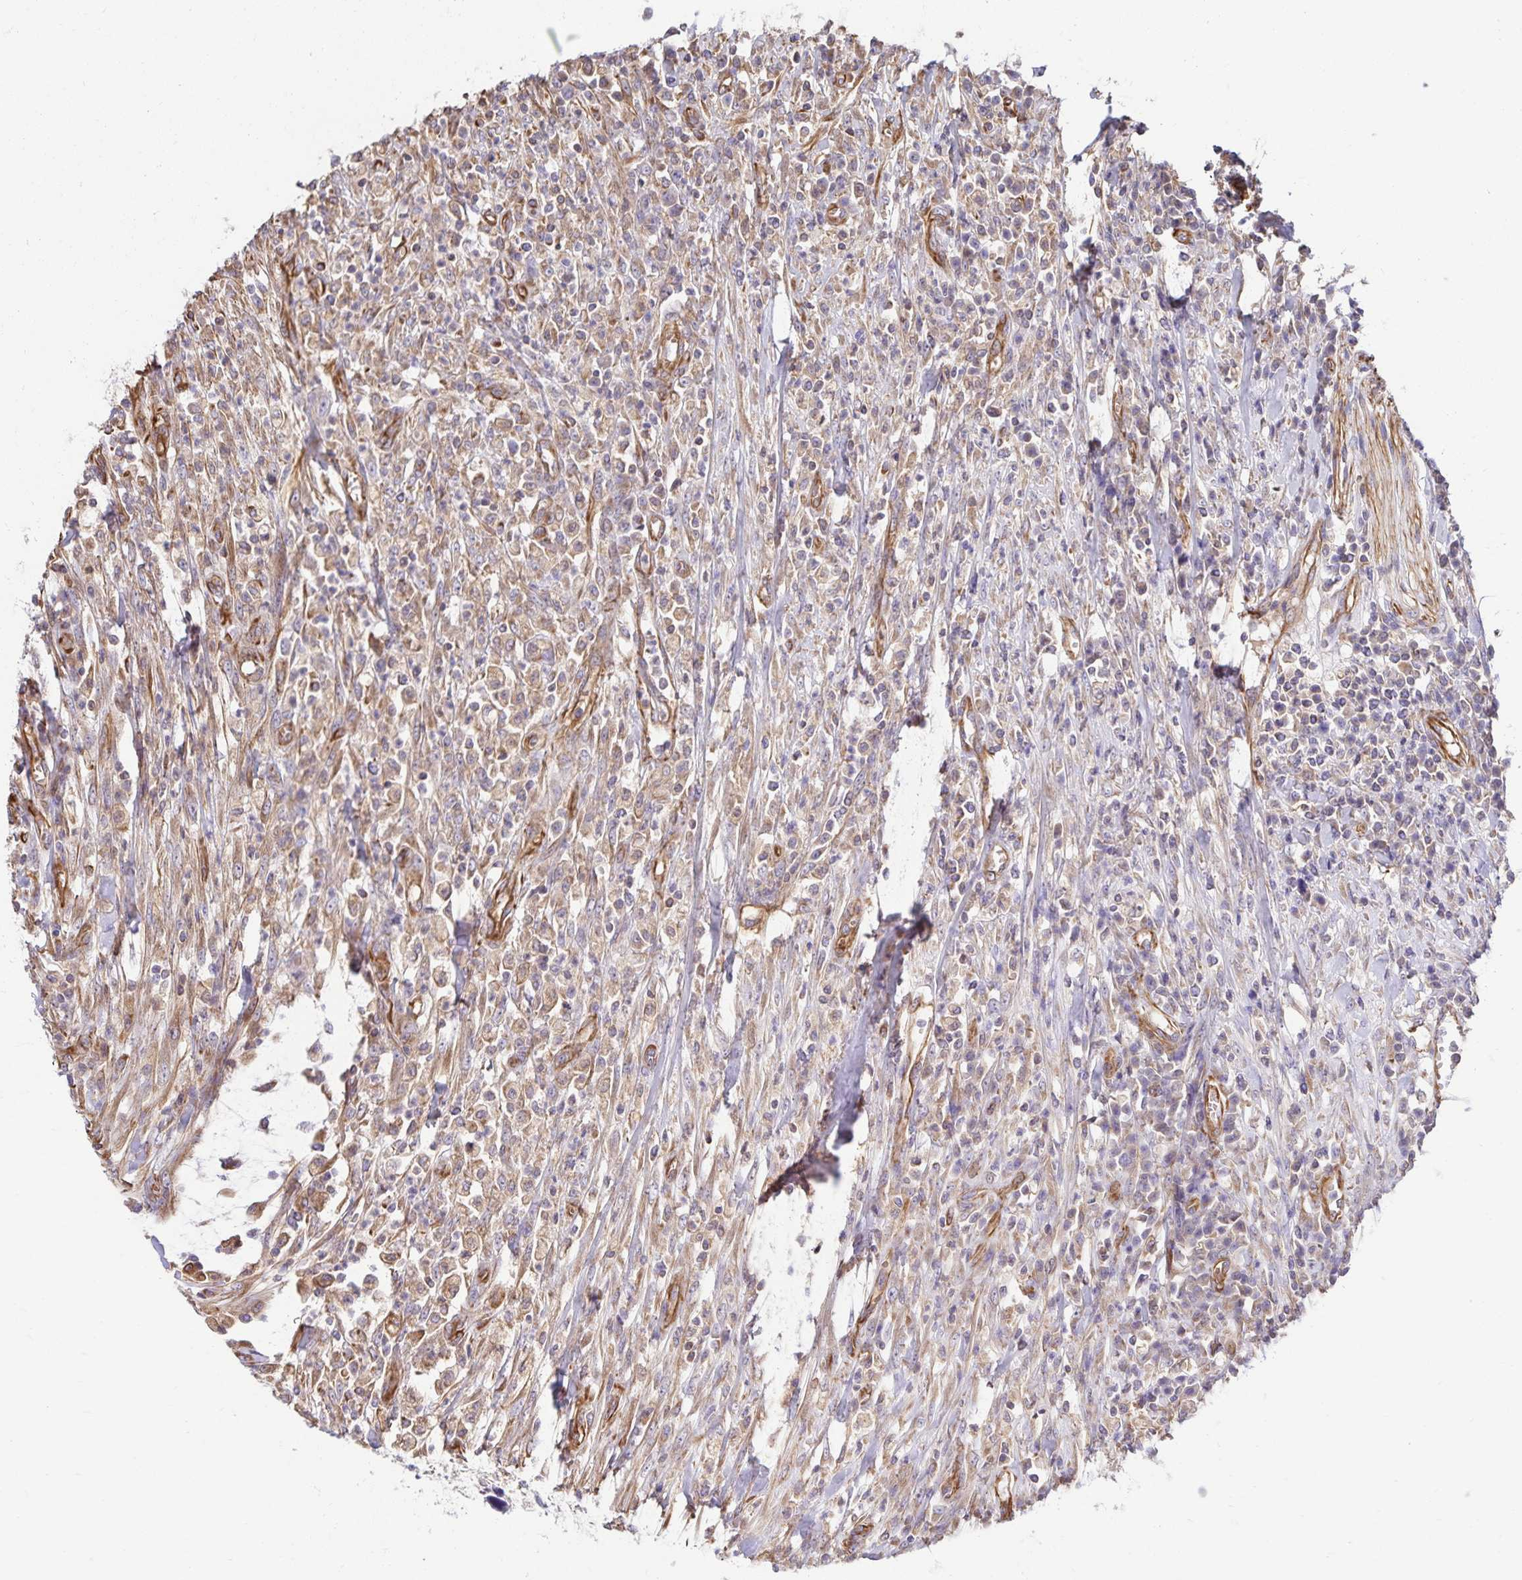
{"staining": {"intensity": "weak", "quantity": ">75%", "location": "cytoplasmic/membranous"}, "tissue": "colorectal cancer", "cell_type": "Tumor cells", "image_type": "cancer", "snomed": [{"axis": "morphology", "description": "Adenocarcinoma, NOS"}, {"axis": "topography", "description": "Colon"}], "caption": "Immunohistochemical staining of colorectal cancer (adenocarcinoma) shows weak cytoplasmic/membranous protein staining in approximately >75% of tumor cells. The protein is shown in brown color, while the nuclei are stained blue.", "gene": "TRPV6", "patient": {"sex": "male", "age": 65}}